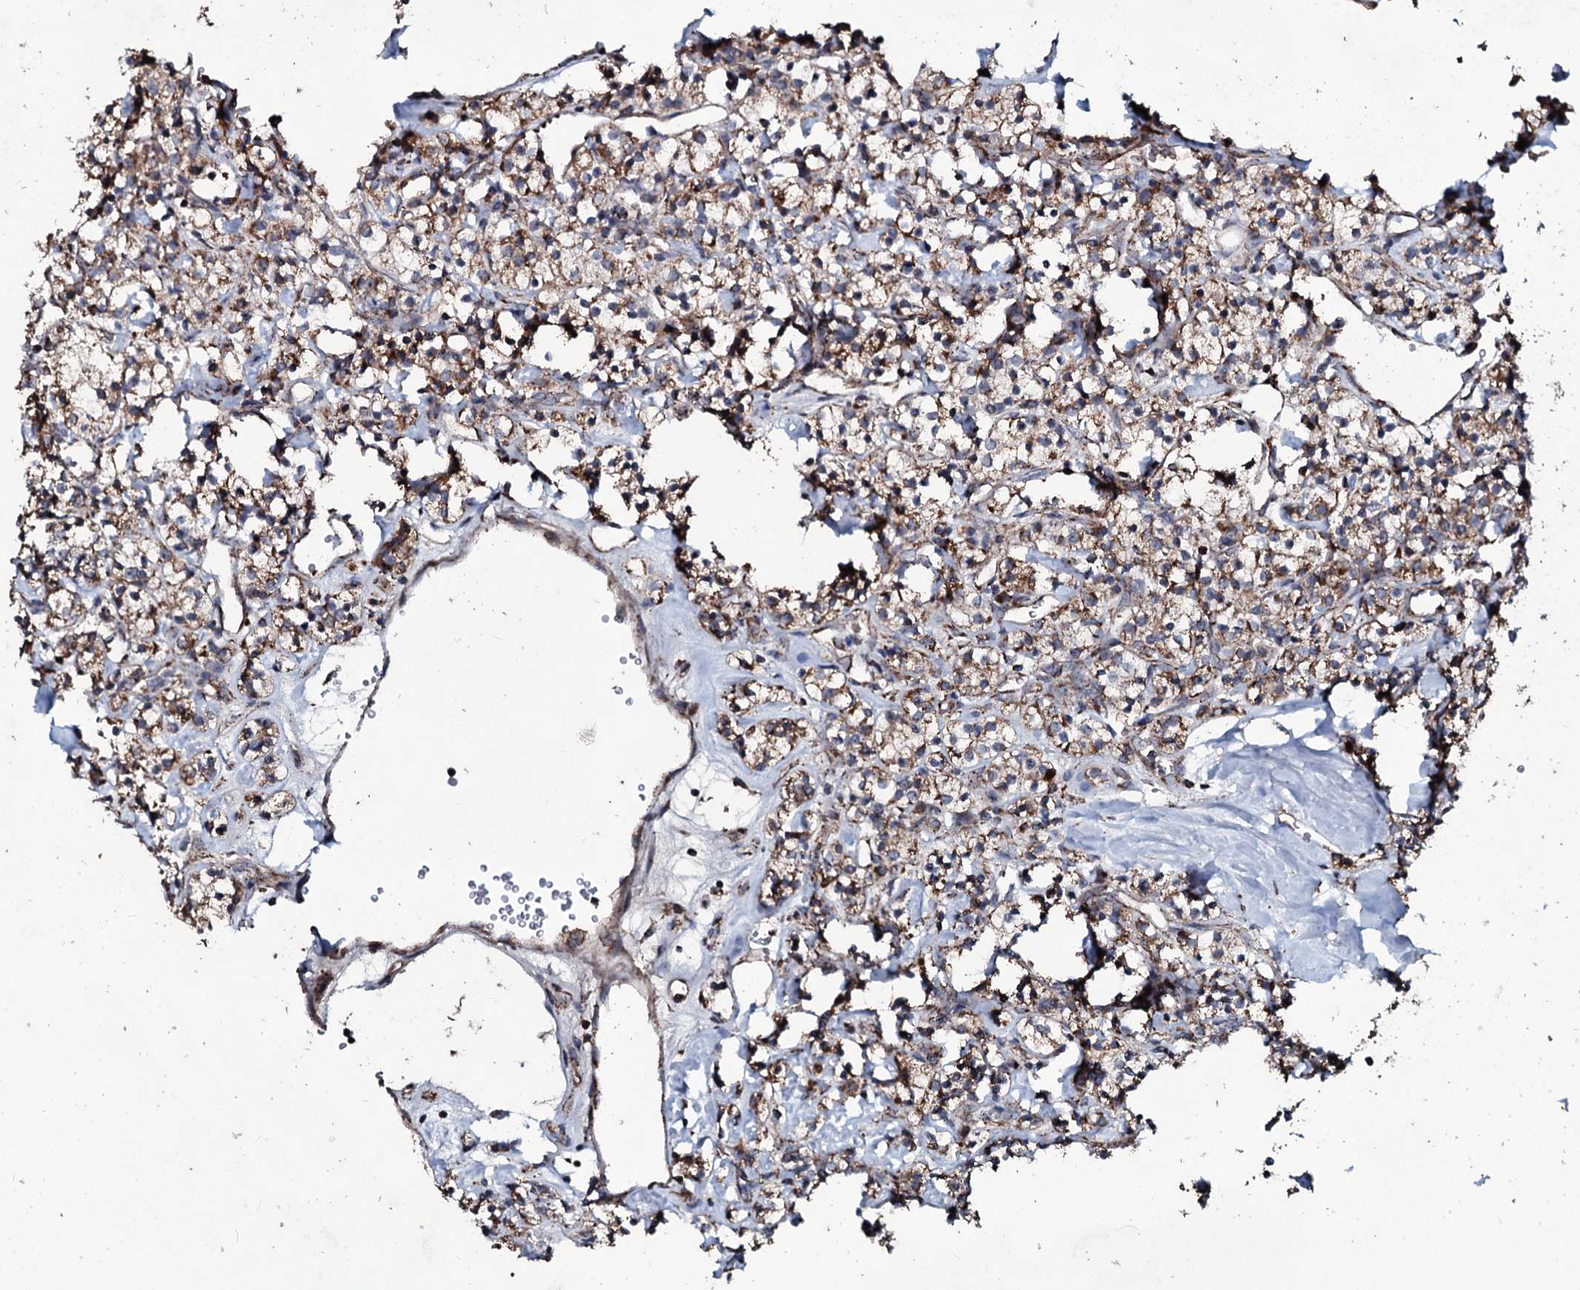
{"staining": {"intensity": "moderate", "quantity": ">75%", "location": "cytoplasmic/membranous"}, "tissue": "renal cancer", "cell_type": "Tumor cells", "image_type": "cancer", "snomed": [{"axis": "morphology", "description": "Adenocarcinoma, NOS"}, {"axis": "topography", "description": "Kidney"}], "caption": "Immunohistochemistry histopathology image of neoplastic tissue: renal adenocarcinoma stained using immunohistochemistry displays medium levels of moderate protein expression localized specifically in the cytoplasmic/membranous of tumor cells, appearing as a cytoplasmic/membranous brown color.", "gene": "DYNC2I2", "patient": {"sex": "male", "age": 77}}